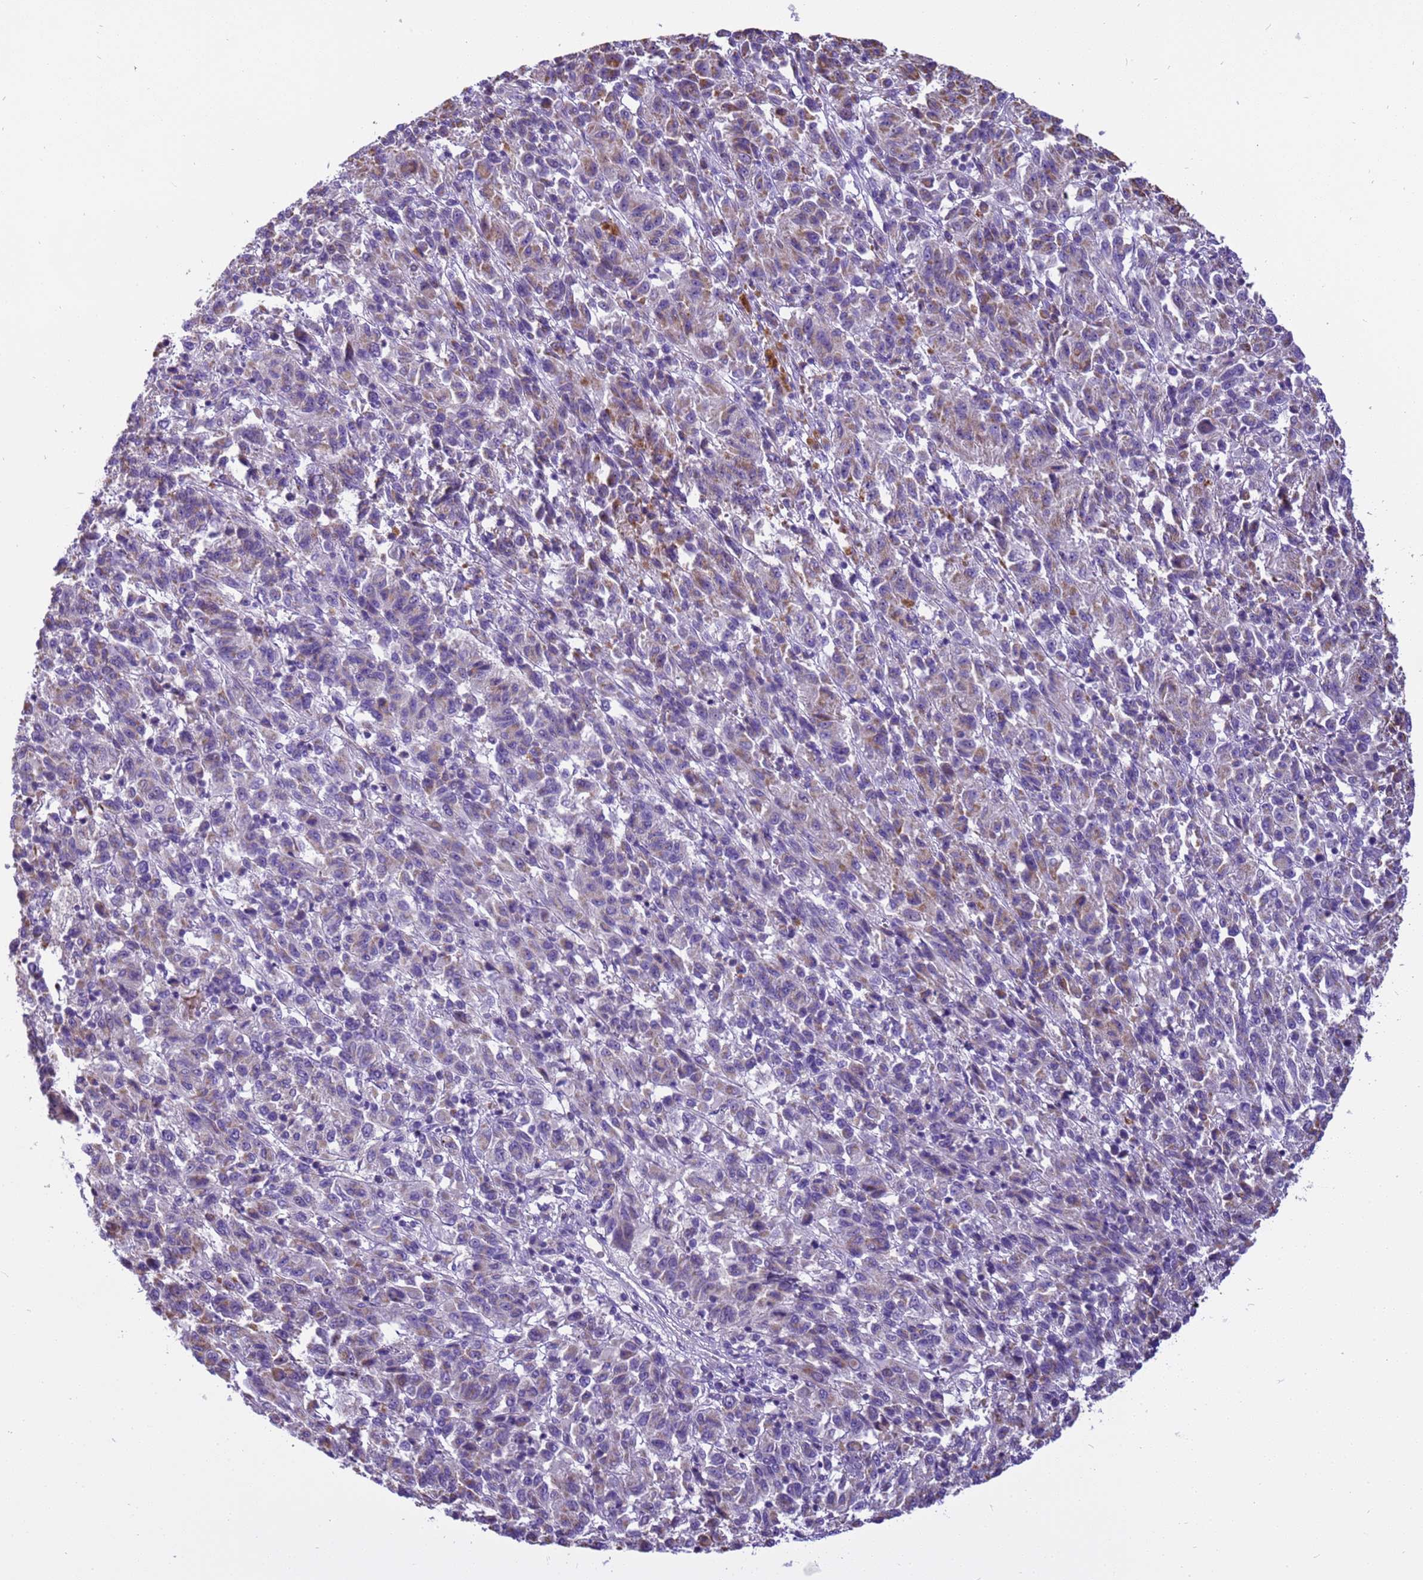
{"staining": {"intensity": "weak", "quantity": "25%-75%", "location": "cytoplasmic/membranous"}, "tissue": "melanoma", "cell_type": "Tumor cells", "image_type": "cancer", "snomed": [{"axis": "morphology", "description": "Malignant melanoma, Metastatic site"}, {"axis": "topography", "description": "Lung"}], "caption": "Melanoma tissue exhibits weak cytoplasmic/membranous positivity in about 25%-75% of tumor cells, visualized by immunohistochemistry. The staining is performed using DAB brown chromogen to label protein expression. The nuclei are counter-stained blue using hematoxylin.", "gene": "PIEZO2", "patient": {"sex": "male", "age": 64}}